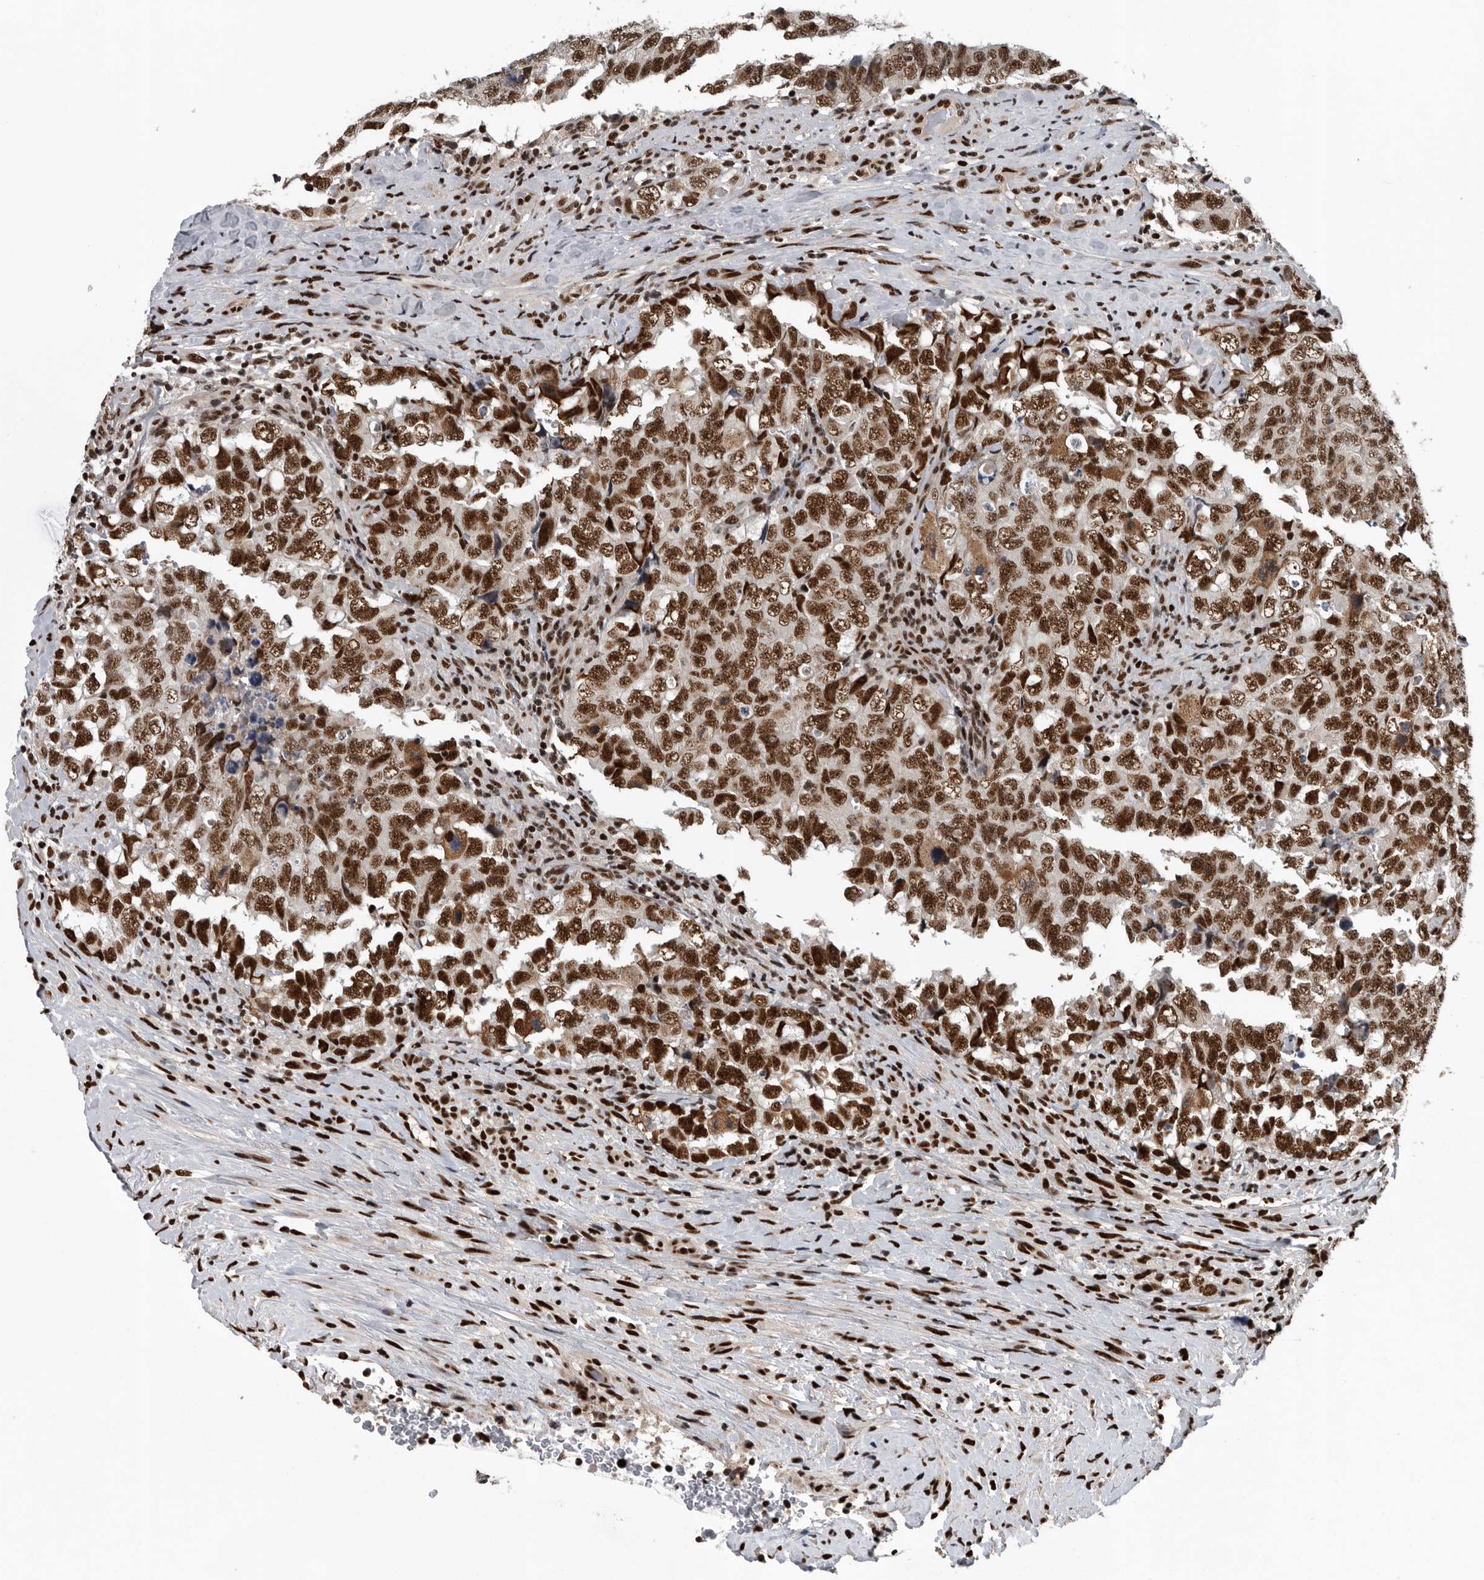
{"staining": {"intensity": "strong", "quantity": ">75%", "location": "nuclear"}, "tissue": "testis cancer", "cell_type": "Tumor cells", "image_type": "cancer", "snomed": [{"axis": "morphology", "description": "Carcinoma, Embryonal, NOS"}, {"axis": "topography", "description": "Testis"}], "caption": "High-magnification brightfield microscopy of testis cancer (embryonal carcinoma) stained with DAB (3,3'-diaminobenzidine) (brown) and counterstained with hematoxylin (blue). tumor cells exhibit strong nuclear positivity is identified in about>75% of cells. Using DAB (3,3'-diaminobenzidine) (brown) and hematoxylin (blue) stains, captured at high magnification using brightfield microscopy.", "gene": "SENP7", "patient": {"sex": "male", "age": 26}}